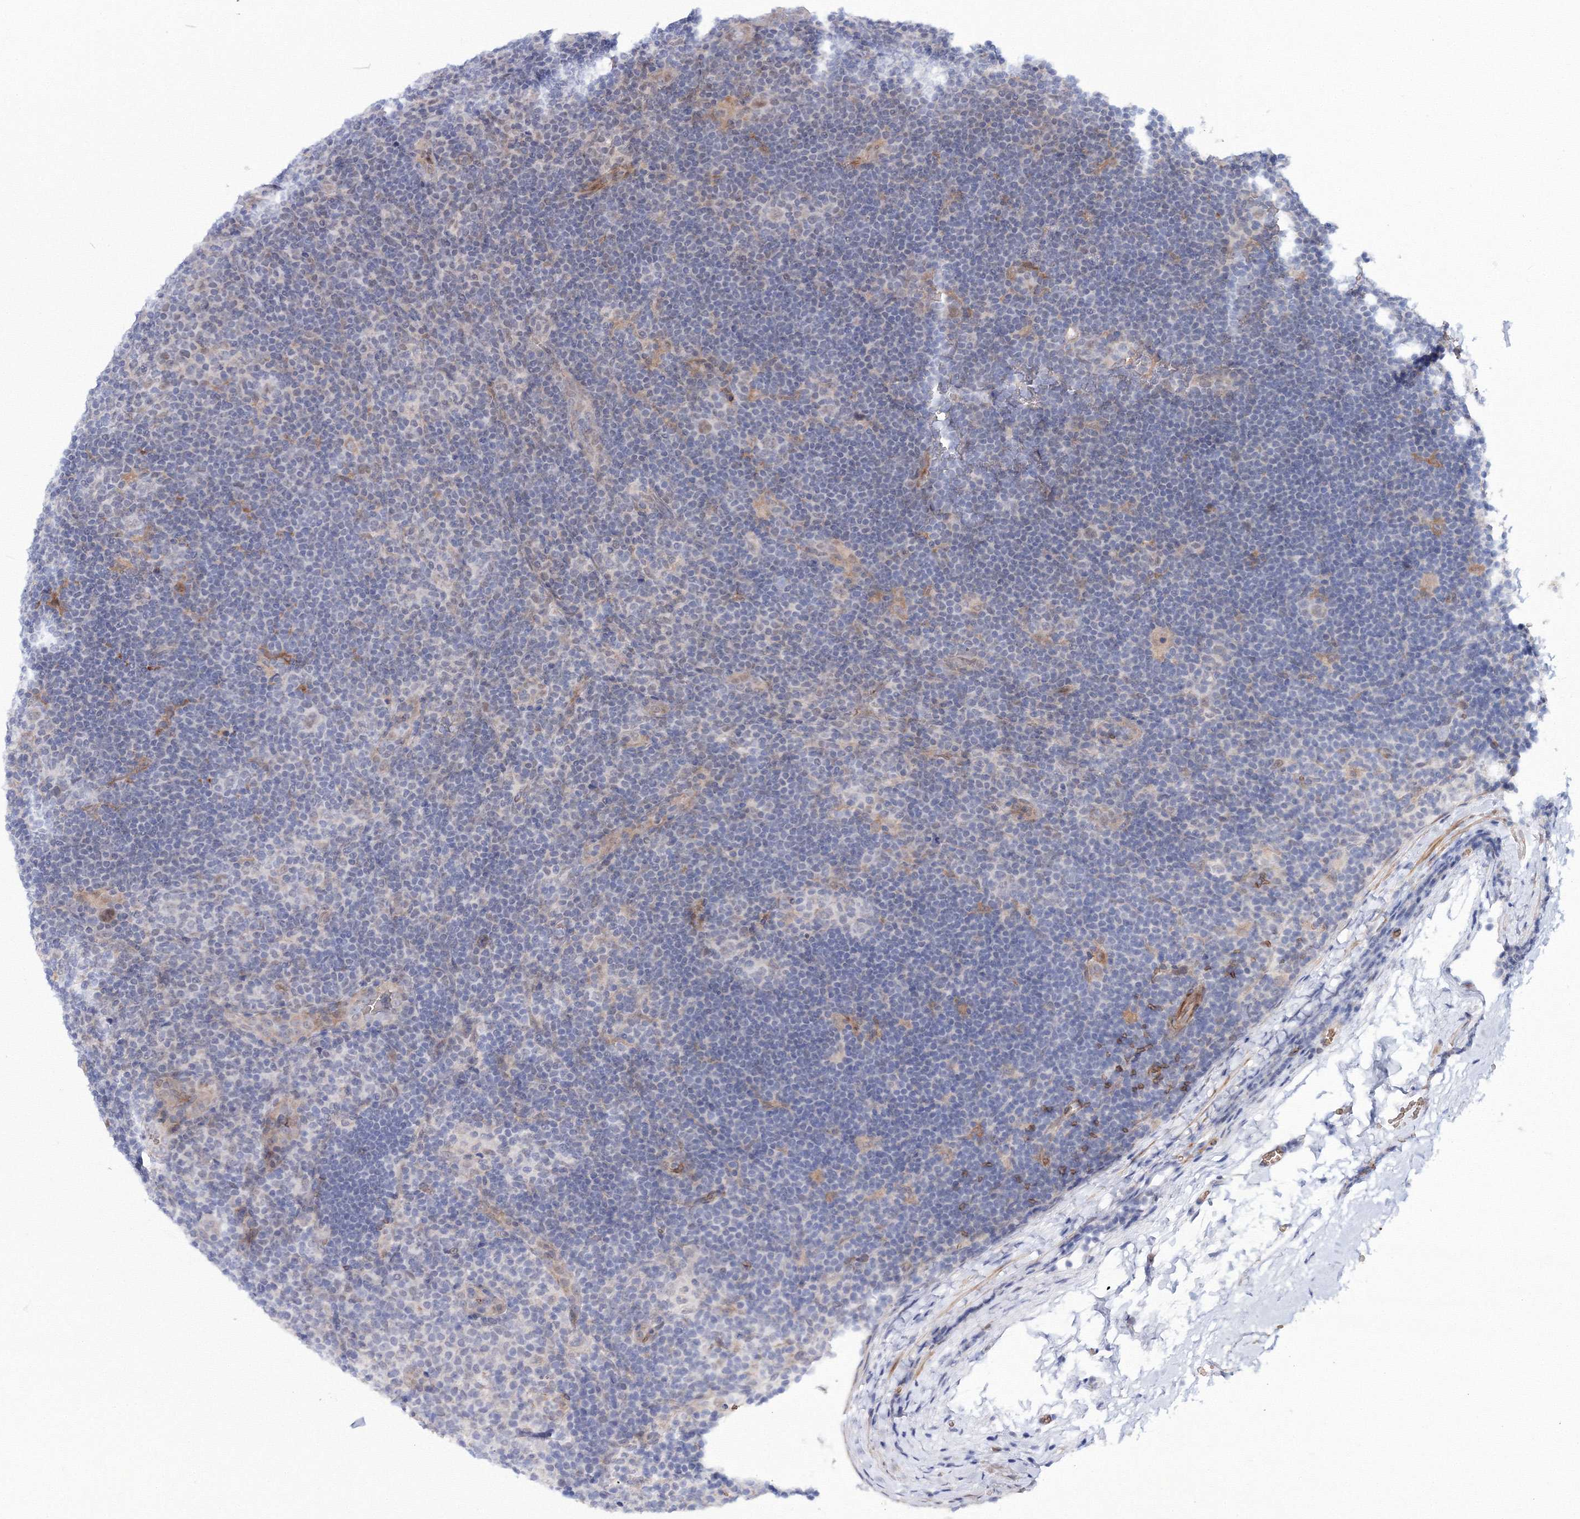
{"staining": {"intensity": "negative", "quantity": "none", "location": "none"}, "tissue": "lymphoma", "cell_type": "Tumor cells", "image_type": "cancer", "snomed": [{"axis": "morphology", "description": "Hodgkin's disease, NOS"}, {"axis": "topography", "description": "Lymph node"}], "caption": "The immunohistochemistry (IHC) photomicrograph has no significant expression in tumor cells of lymphoma tissue.", "gene": "C11orf52", "patient": {"sex": "female", "age": 57}}